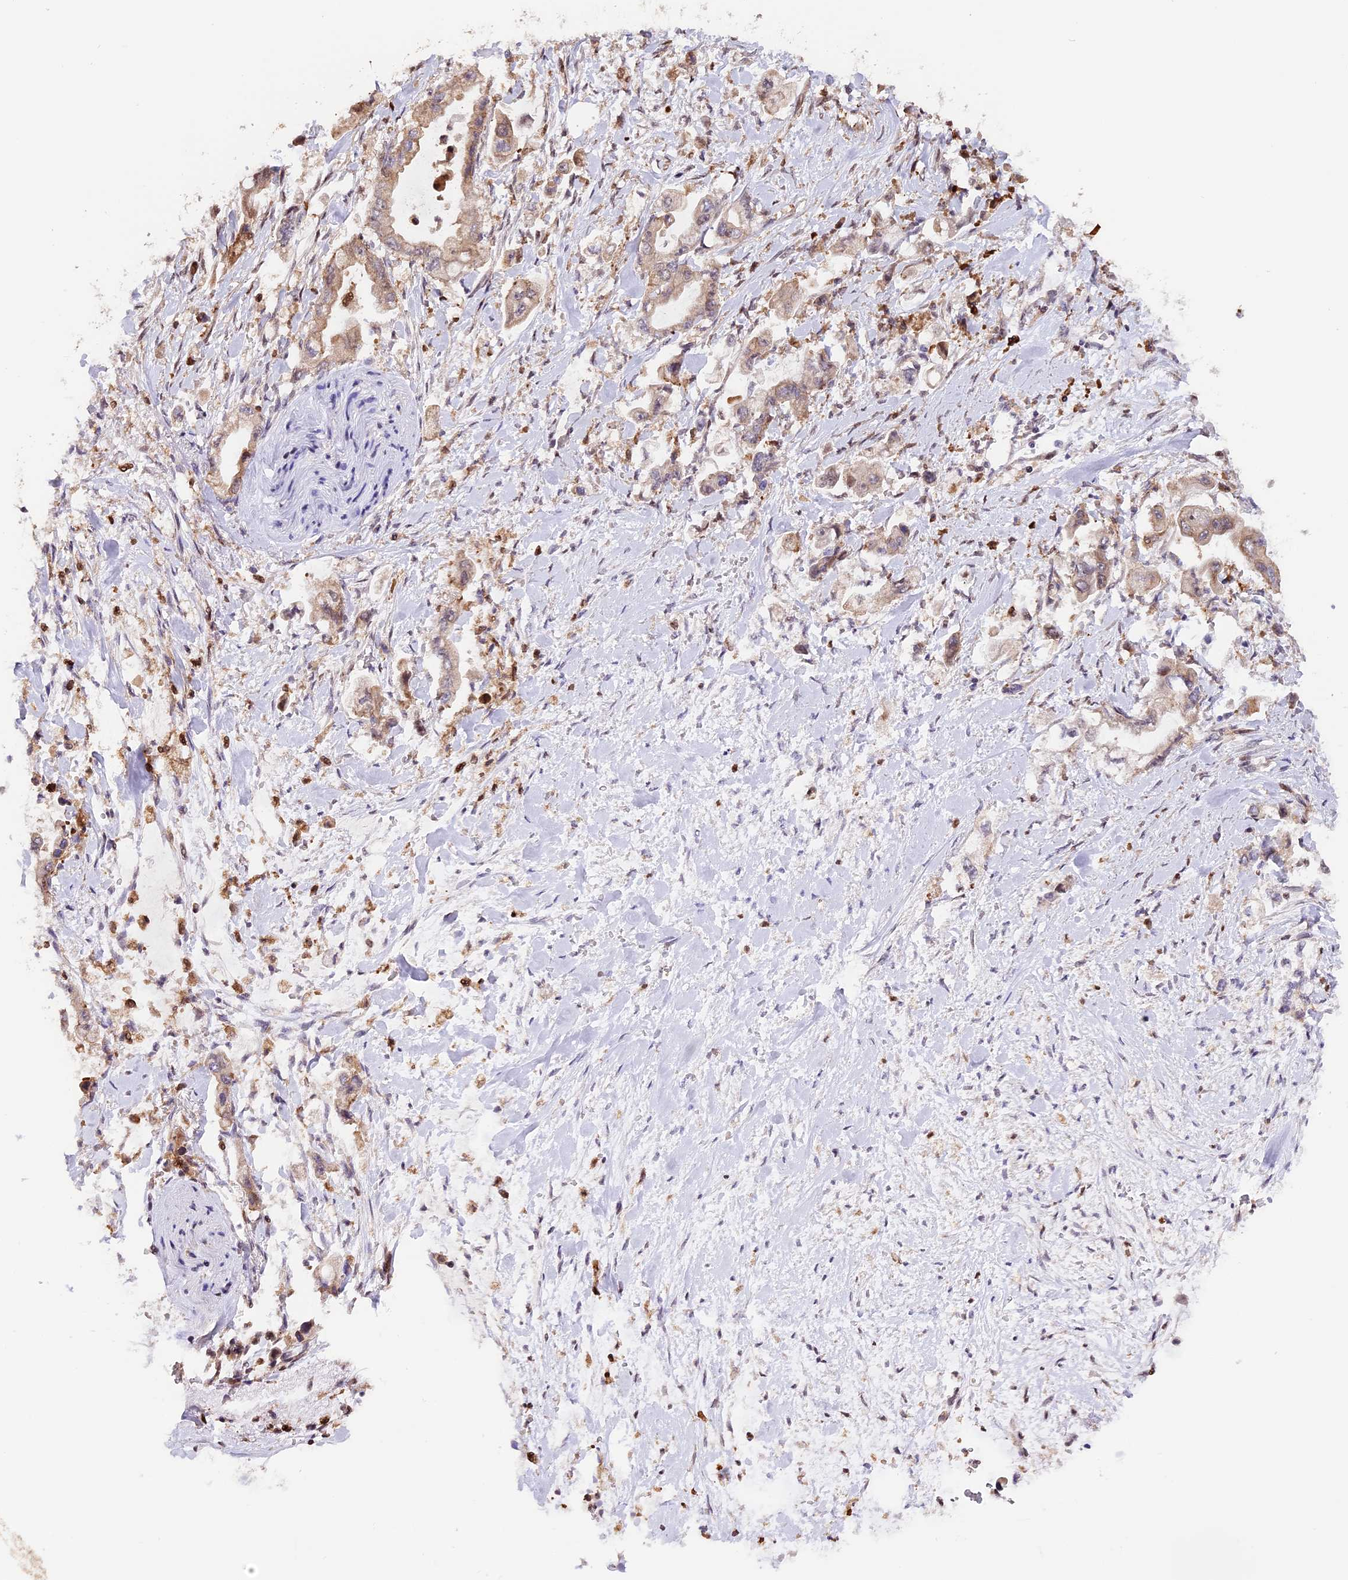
{"staining": {"intensity": "weak", "quantity": "25%-75%", "location": "cytoplasmic/membranous"}, "tissue": "stomach cancer", "cell_type": "Tumor cells", "image_type": "cancer", "snomed": [{"axis": "morphology", "description": "Adenocarcinoma, NOS"}, {"axis": "topography", "description": "Stomach"}], "caption": "Stomach adenocarcinoma stained for a protein (brown) exhibits weak cytoplasmic/membranous positive expression in about 25%-75% of tumor cells.", "gene": "HERPUD1", "patient": {"sex": "male", "age": 62}}